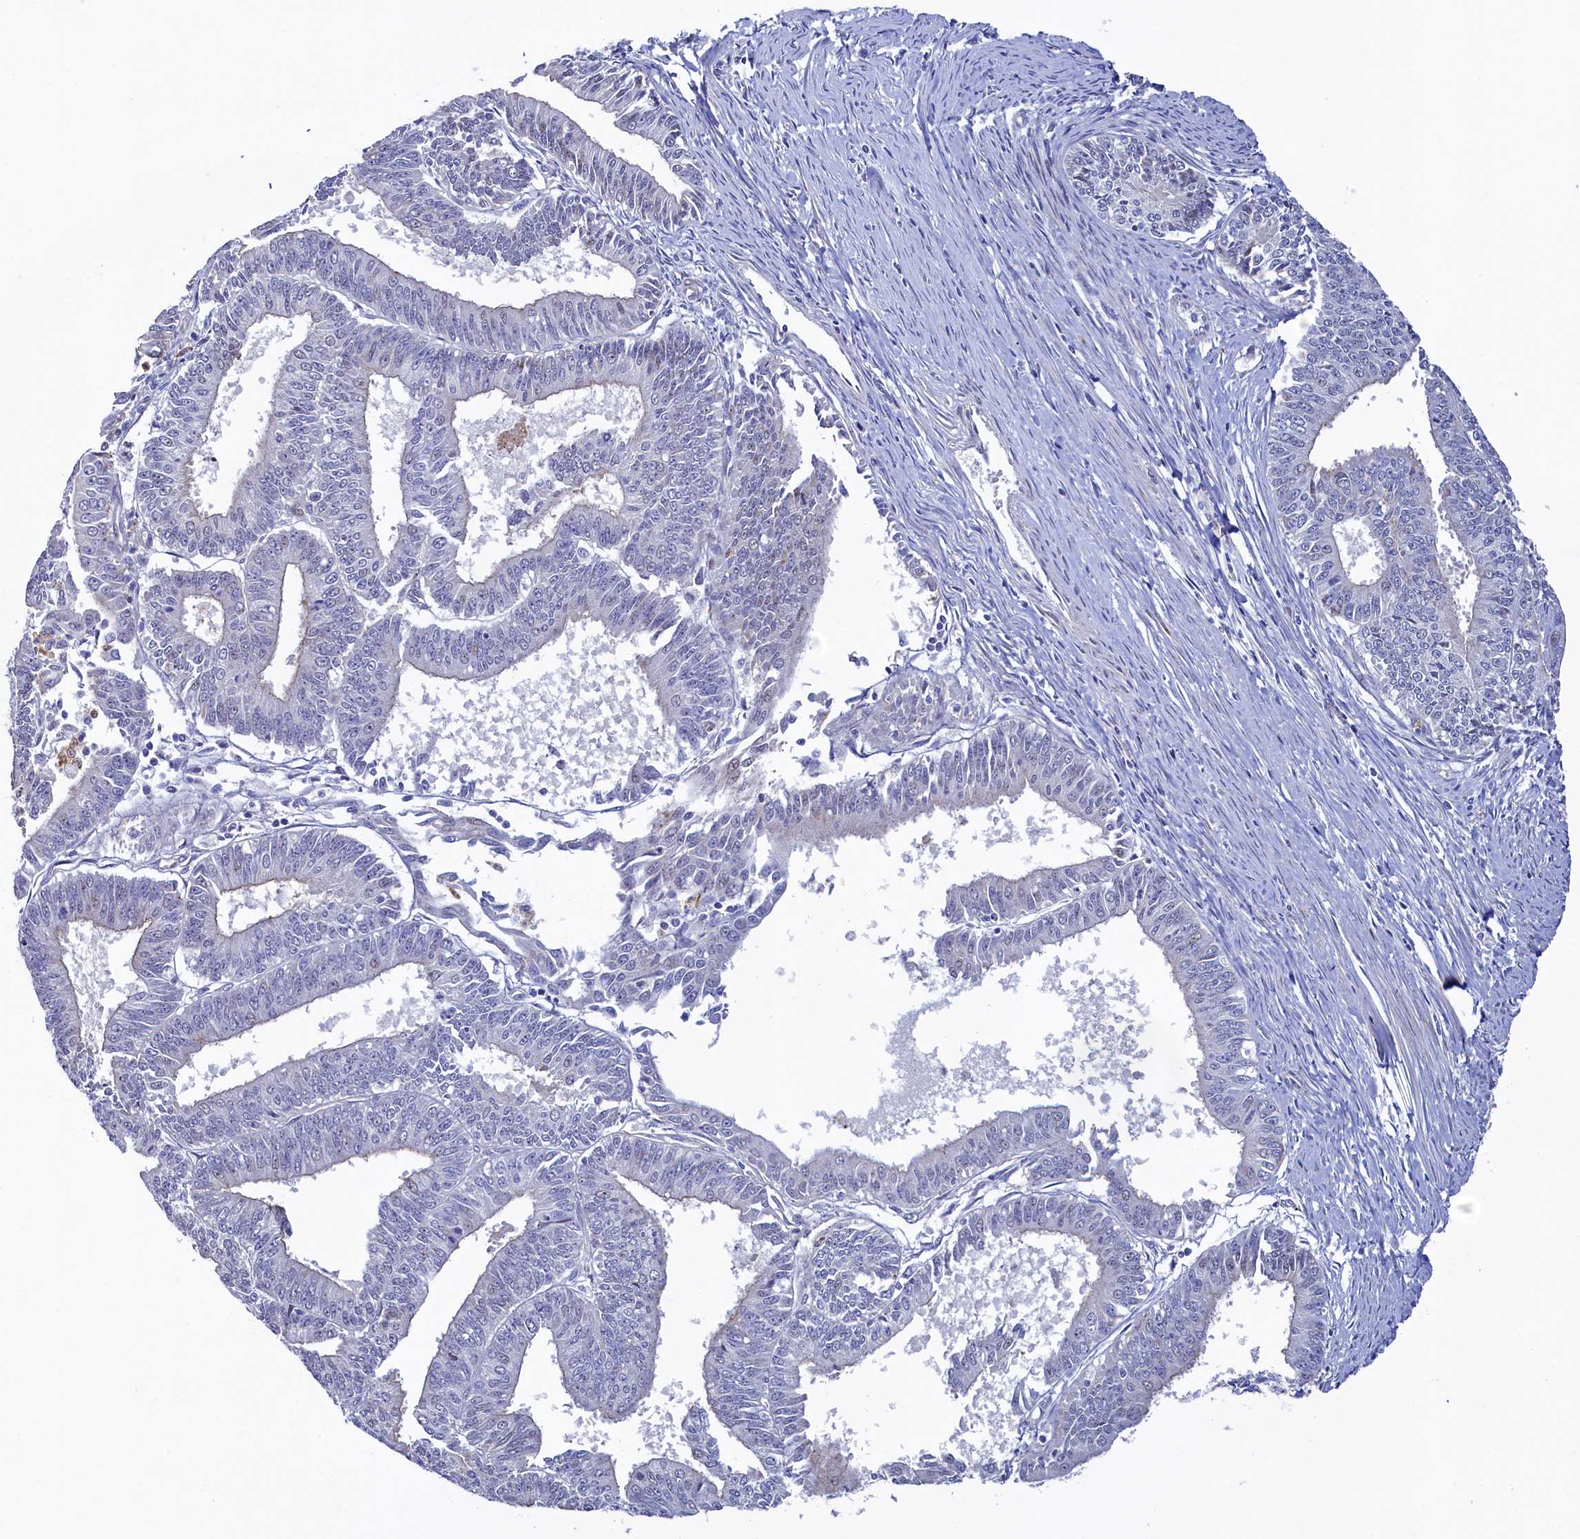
{"staining": {"intensity": "weak", "quantity": "<25%", "location": "cytoplasmic/membranous"}, "tissue": "endometrial cancer", "cell_type": "Tumor cells", "image_type": "cancer", "snomed": [{"axis": "morphology", "description": "Adenocarcinoma, NOS"}, {"axis": "topography", "description": "Endometrium"}], "caption": "IHC histopathology image of neoplastic tissue: human endometrial cancer (adenocarcinoma) stained with DAB (3,3'-diaminobenzidine) exhibits no significant protein expression in tumor cells.", "gene": "PIK3C3", "patient": {"sex": "female", "age": 73}}